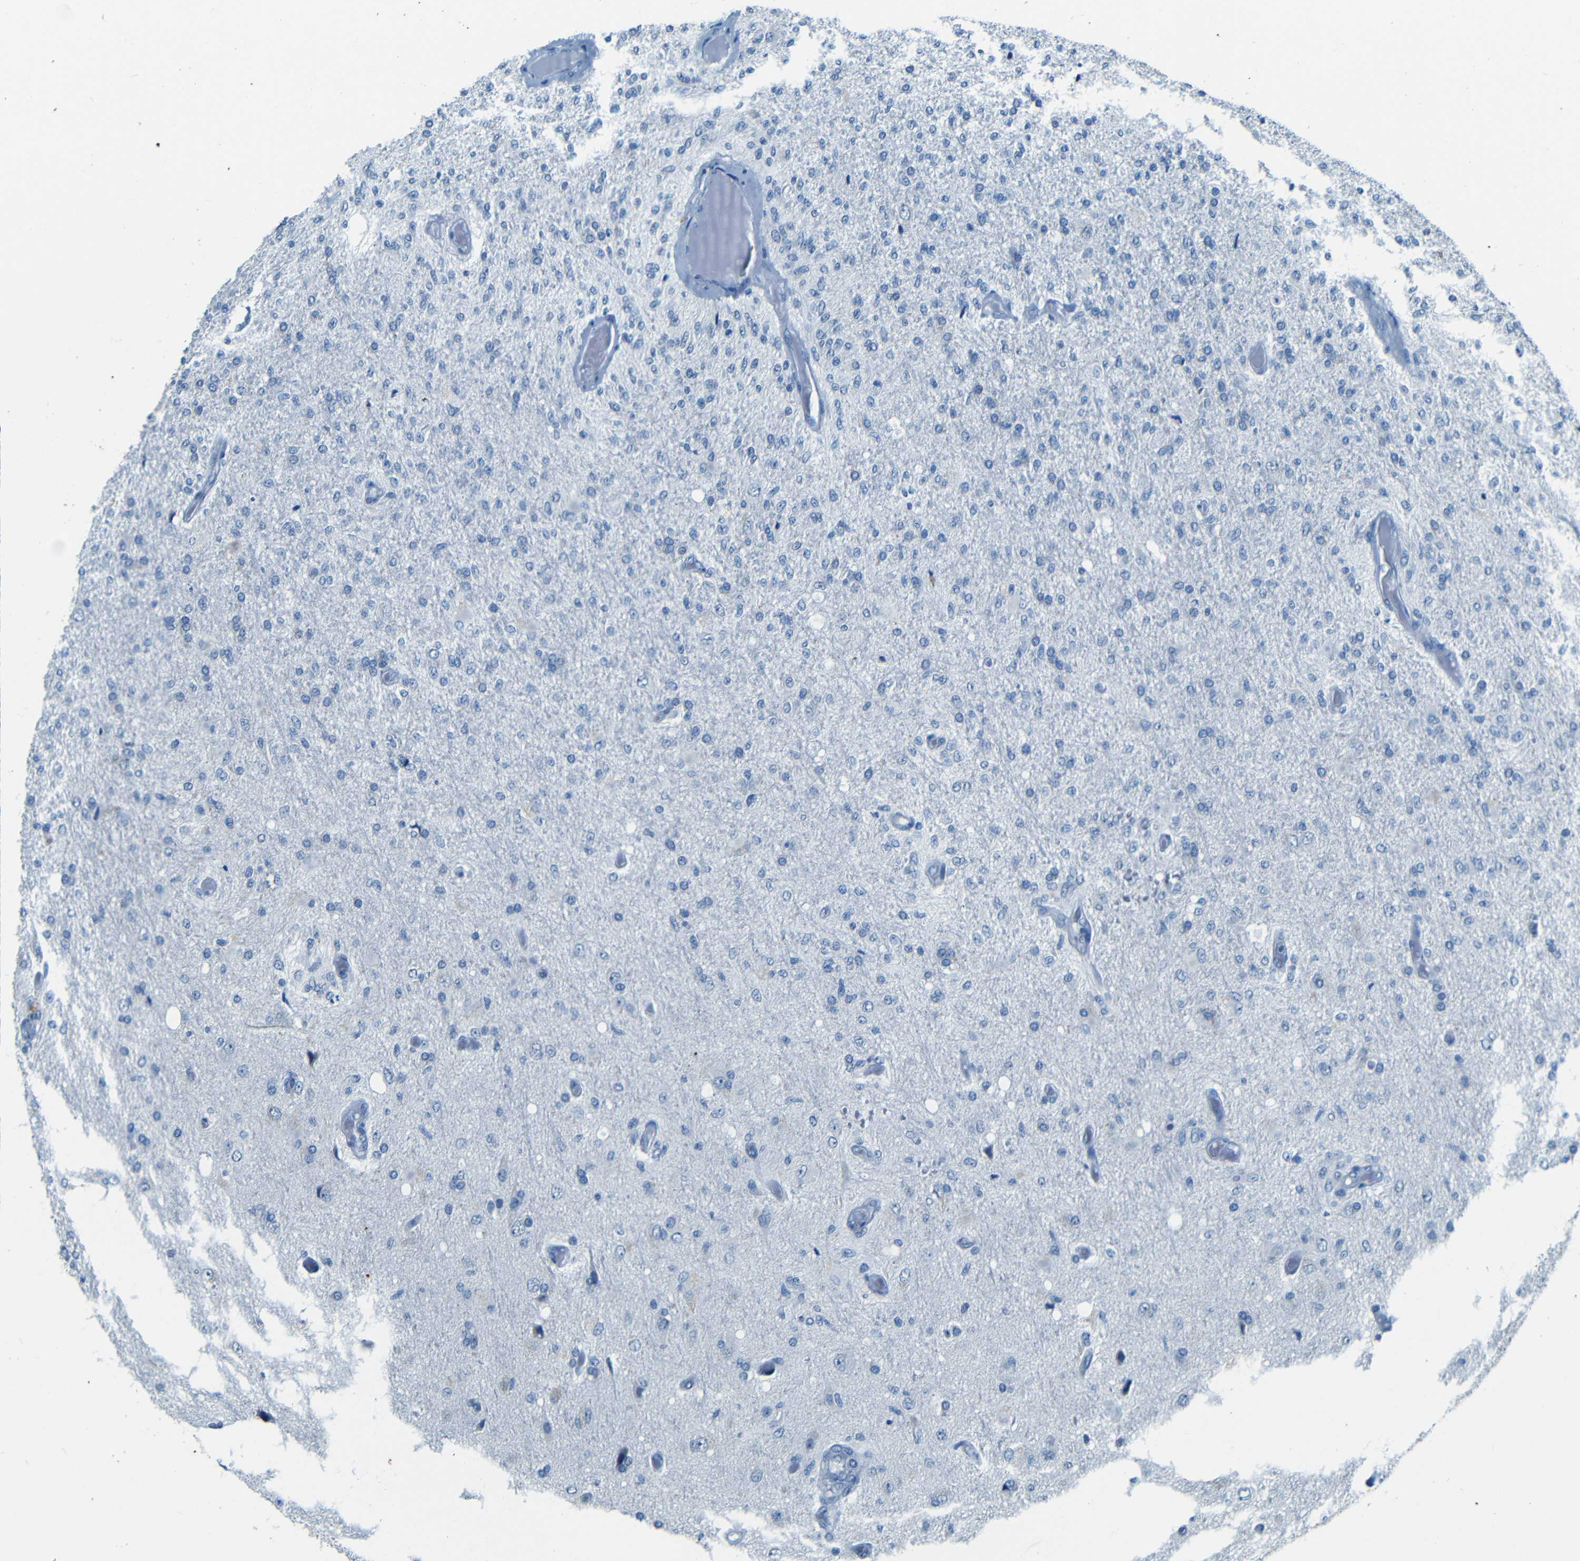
{"staining": {"intensity": "negative", "quantity": "none", "location": "none"}, "tissue": "glioma", "cell_type": "Tumor cells", "image_type": "cancer", "snomed": [{"axis": "morphology", "description": "Normal tissue, NOS"}, {"axis": "morphology", "description": "Glioma, malignant, High grade"}, {"axis": "topography", "description": "Cerebral cortex"}], "caption": "Tumor cells show no significant protein expression in malignant glioma (high-grade).", "gene": "ZMAT1", "patient": {"sex": "male", "age": 77}}